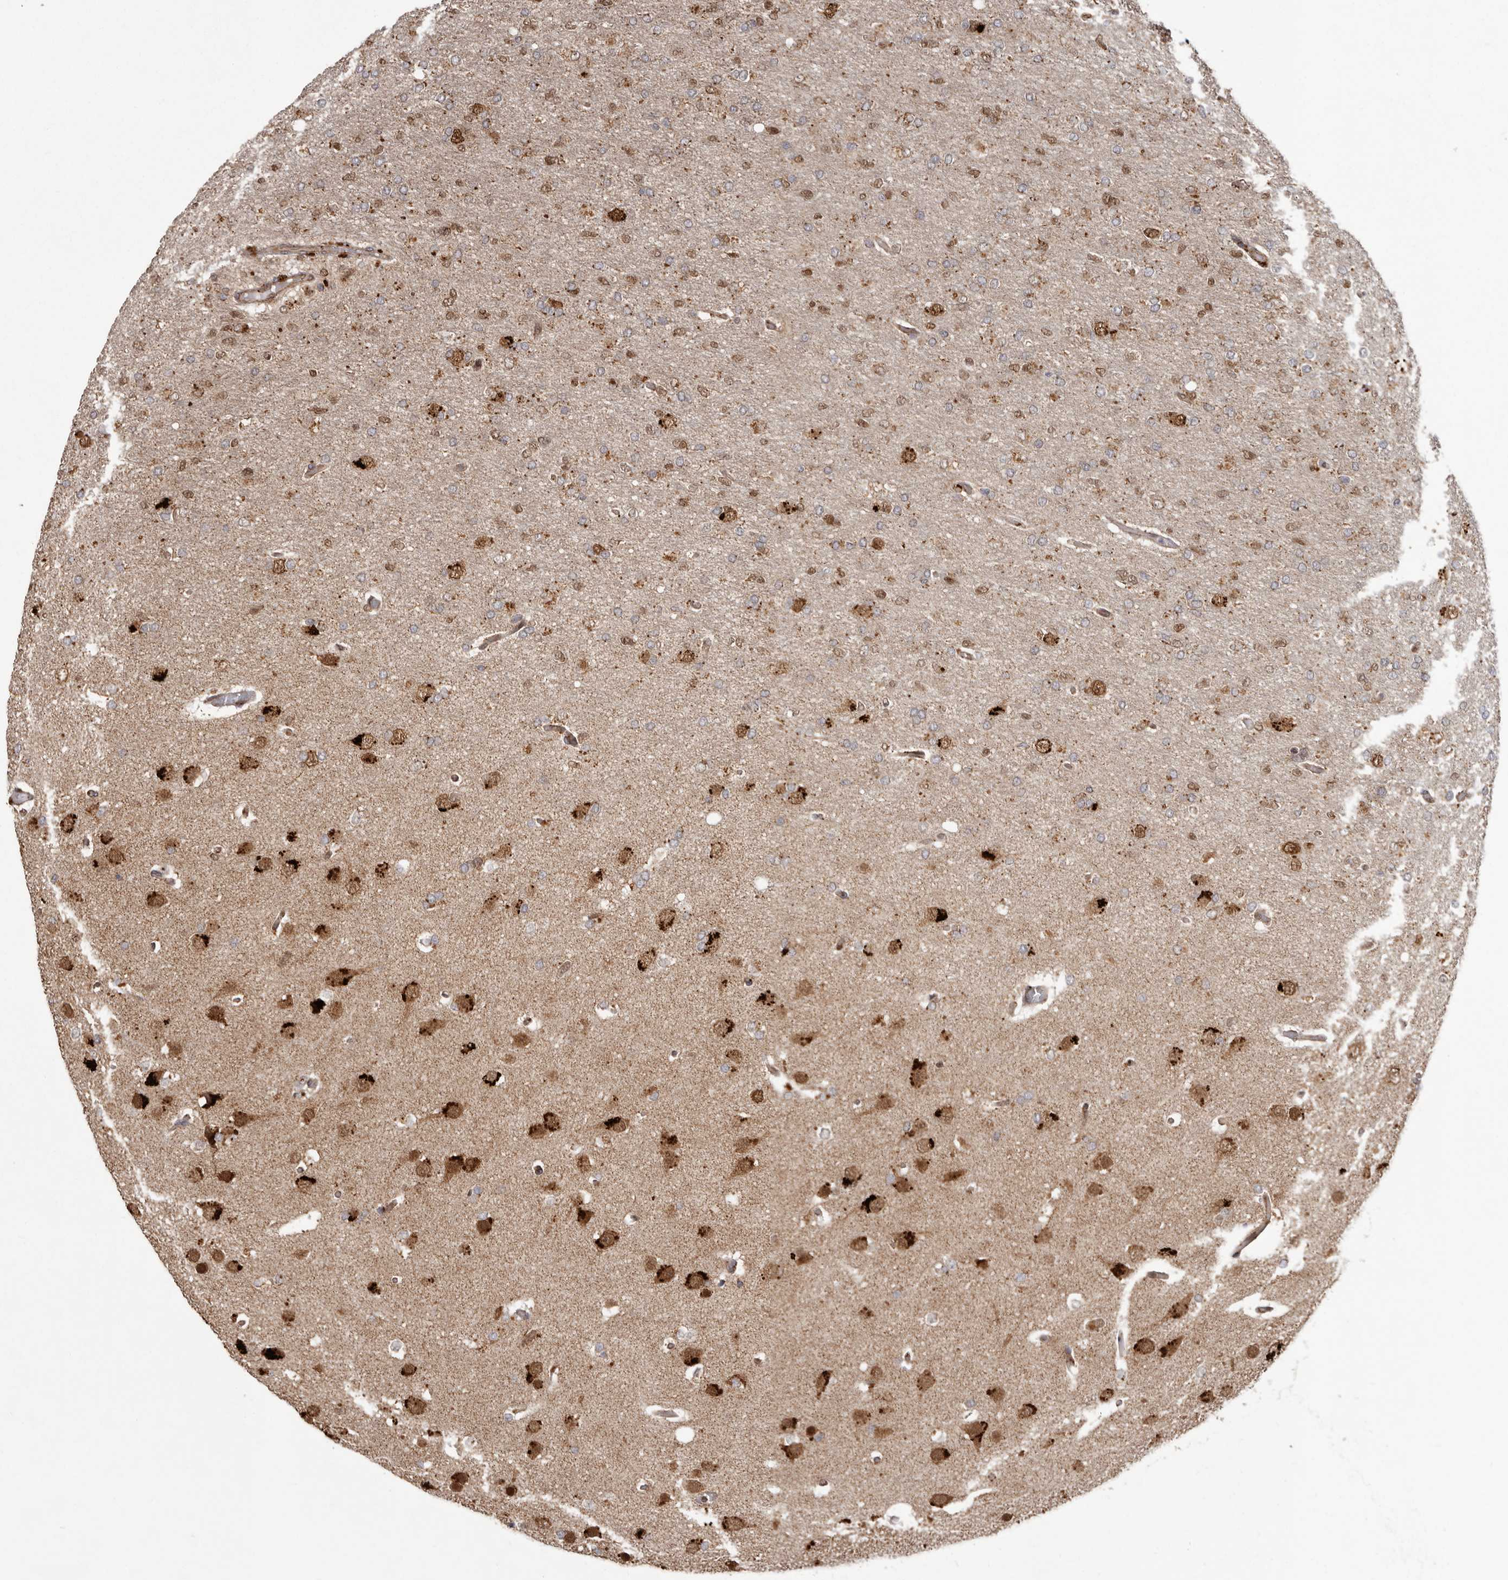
{"staining": {"intensity": "strong", "quantity": "25%-75%", "location": "cytoplasmic/membranous,nuclear"}, "tissue": "glioma", "cell_type": "Tumor cells", "image_type": "cancer", "snomed": [{"axis": "morphology", "description": "Glioma, malignant, High grade"}, {"axis": "topography", "description": "Cerebral cortex"}], "caption": "Immunohistochemistry photomicrograph of neoplastic tissue: malignant glioma (high-grade) stained using IHC displays high levels of strong protein expression localized specifically in the cytoplasmic/membranous and nuclear of tumor cells, appearing as a cytoplasmic/membranous and nuclear brown color.", "gene": "NUP43", "patient": {"sex": "female", "age": 36}}